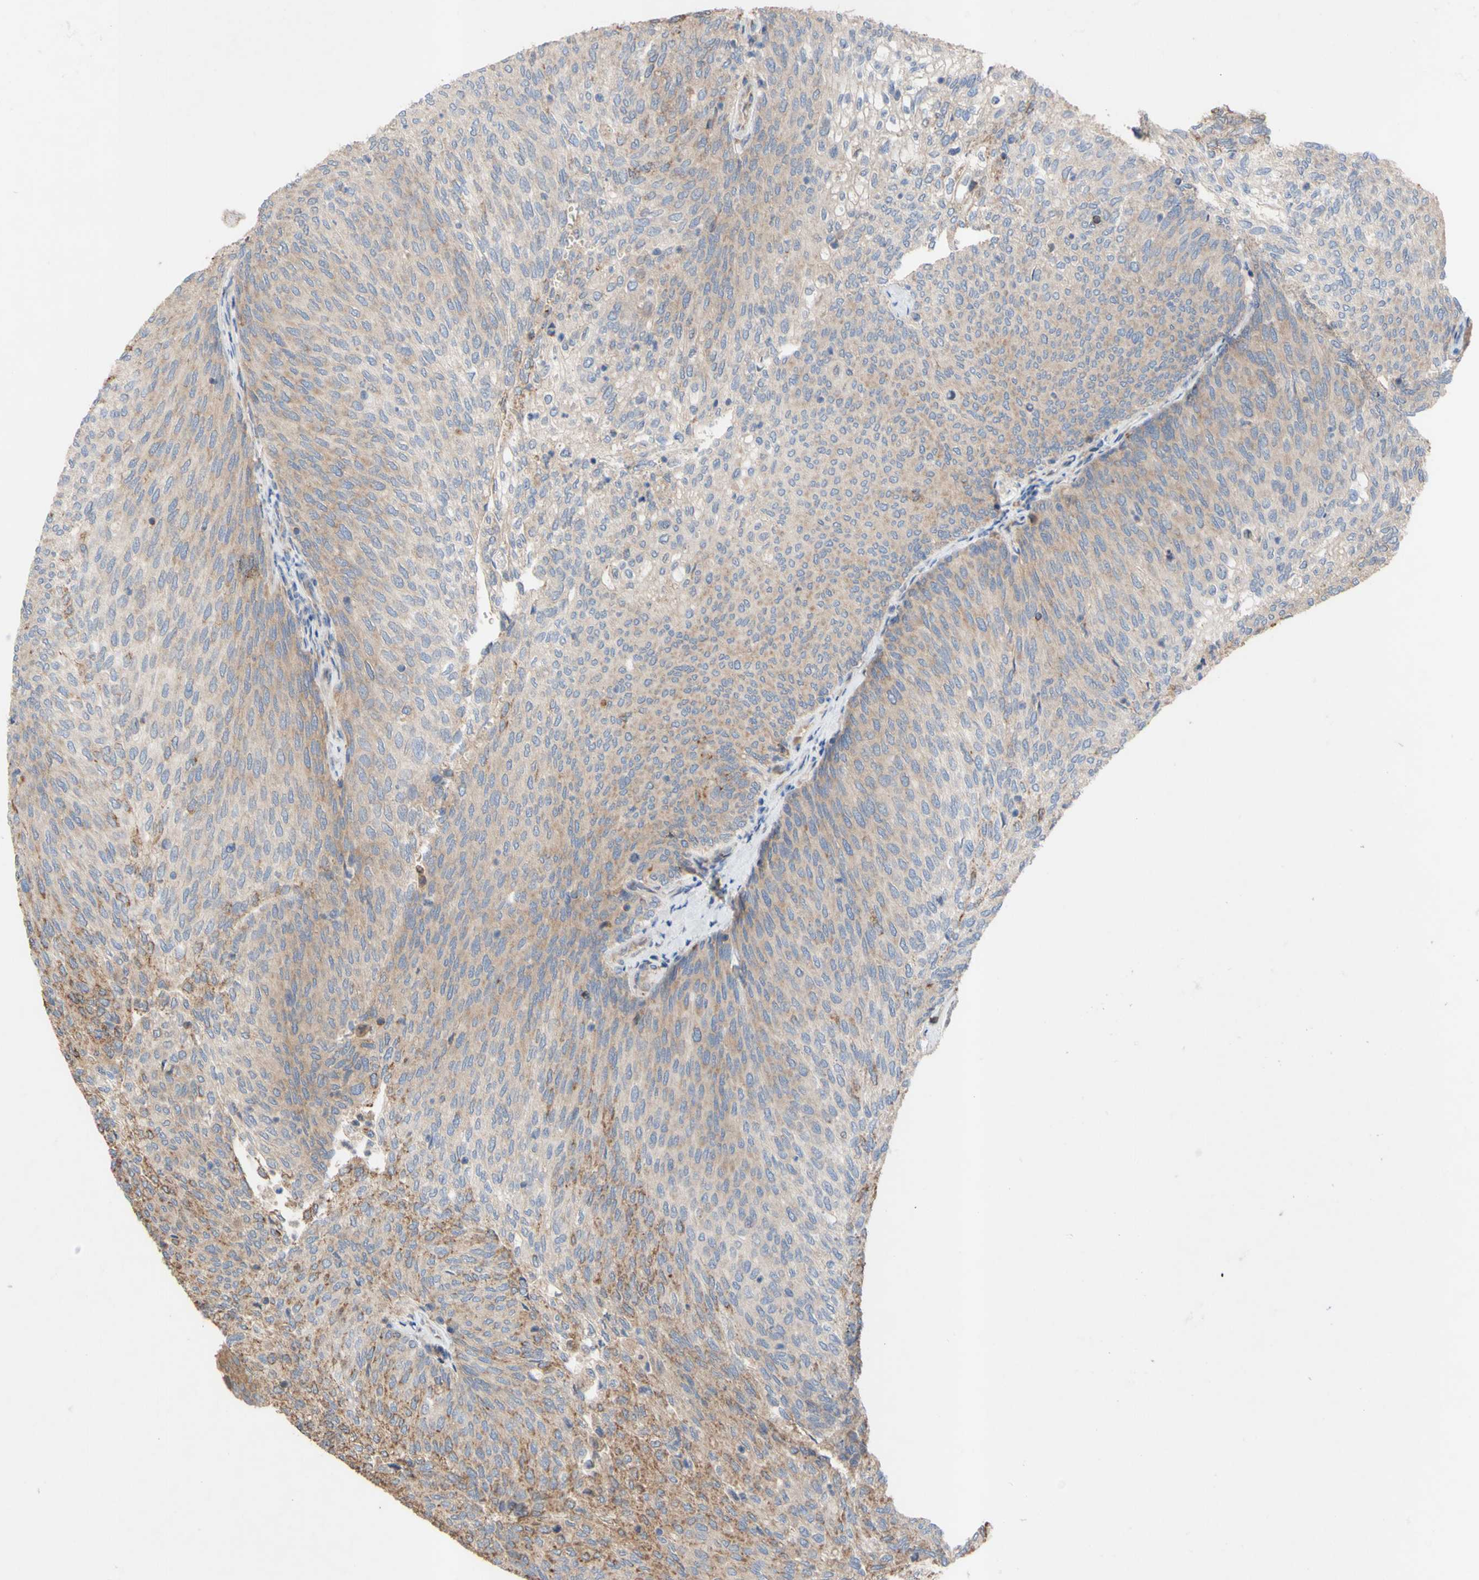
{"staining": {"intensity": "weak", "quantity": ">75%", "location": "cytoplasmic/membranous"}, "tissue": "urothelial cancer", "cell_type": "Tumor cells", "image_type": "cancer", "snomed": [{"axis": "morphology", "description": "Urothelial carcinoma, Low grade"}, {"axis": "topography", "description": "Urinary bladder"}], "caption": "A histopathology image of human urothelial carcinoma (low-grade) stained for a protein reveals weak cytoplasmic/membranous brown staining in tumor cells. Using DAB (brown) and hematoxylin (blue) stains, captured at high magnification using brightfield microscopy.", "gene": "EIF2S3", "patient": {"sex": "female", "age": 79}}